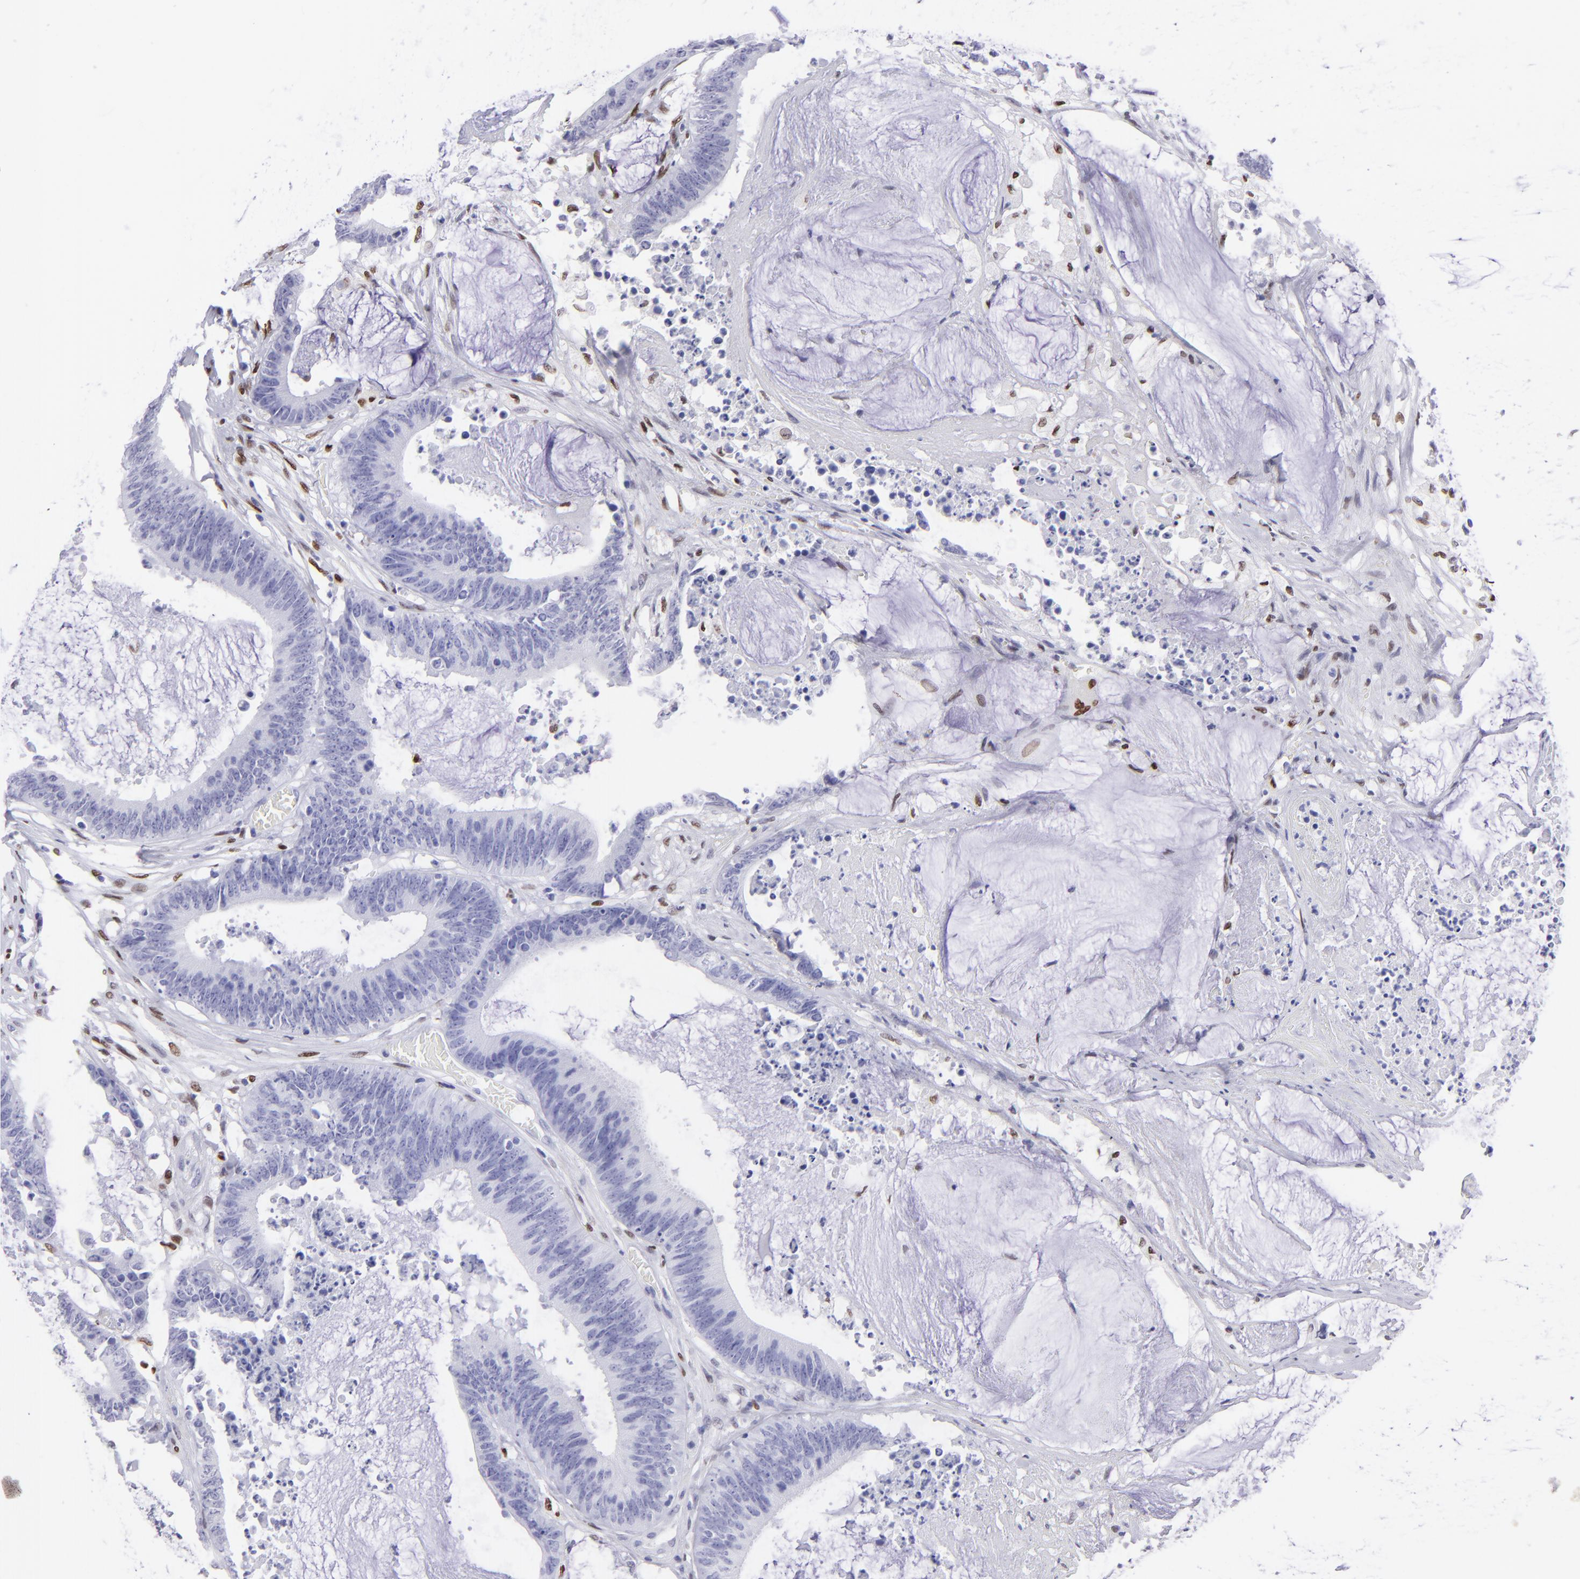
{"staining": {"intensity": "negative", "quantity": "none", "location": "none"}, "tissue": "colorectal cancer", "cell_type": "Tumor cells", "image_type": "cancer", "snomed": [{"axis": "morphology", "description": "Adenocarcinoma, NOS"}, {"axis": "topography", "description": "Rectum"}], "caption": "The photomicrograph reveals no staining of tumor cells in colorectal cancer (adenocarcinoma).", "gene": "MITF", "patient": {"sex": "female", "age": 66}}